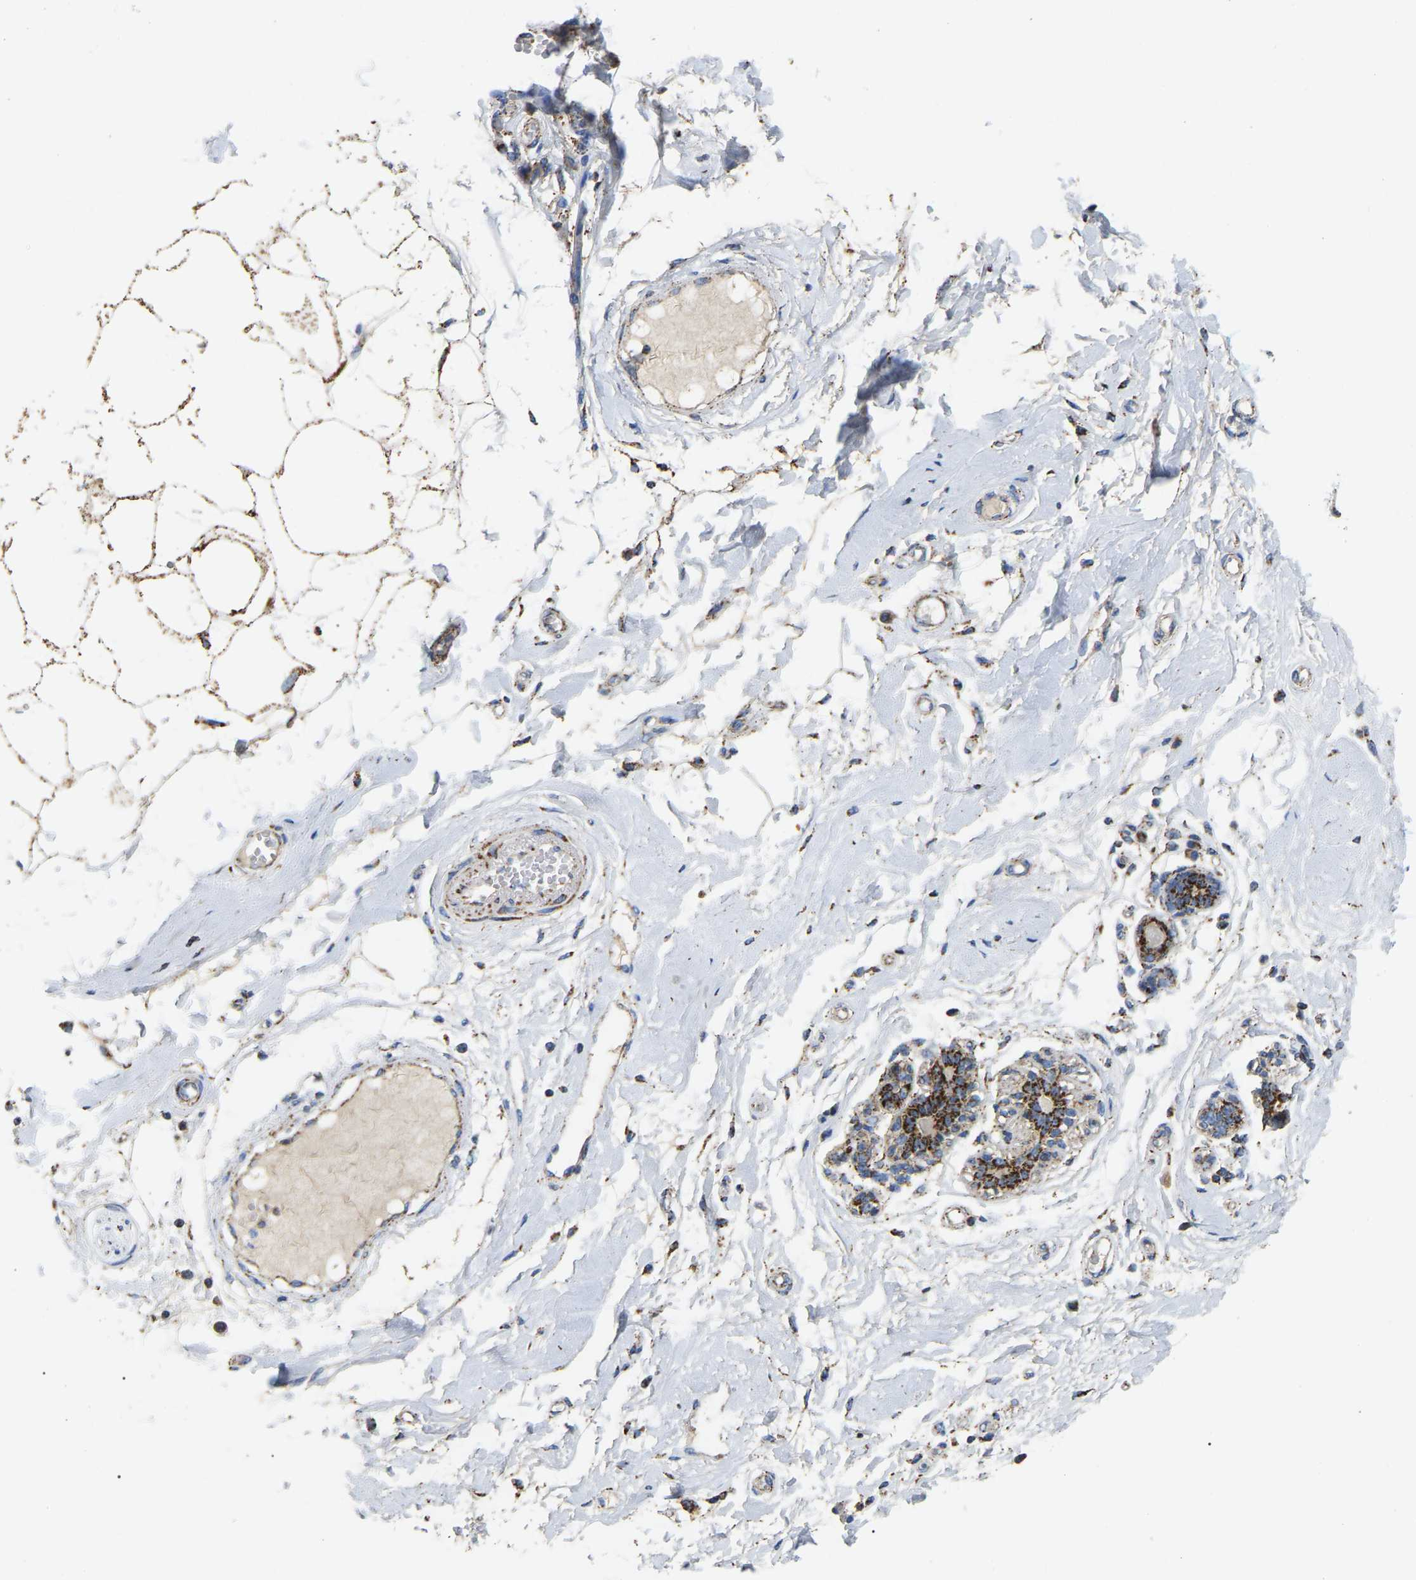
{"staining": {"intensity": "moderate", "quantity": ">75%", "location": "cytoplasmic/membranous"}, "tissue": "breast", "cell_type": "Adipocytes", "image_type": "normal", "snomed": [{"axis": "morphology", "description": "Normal tissue, NOS"}, {"axis": "morphology", "description": "Lobular carcinoma"}, {"axis": "topography", "description": "Breast"}], "caption": "IHC photomicrograph of normal human breast stained for a protein (brown), which reveals medium levels of moderate cytoplasmic/membranous expression in about >75% of adipocytes.", "gene": "HIBADH", "patient": {"sex": "female", "age": 59}}